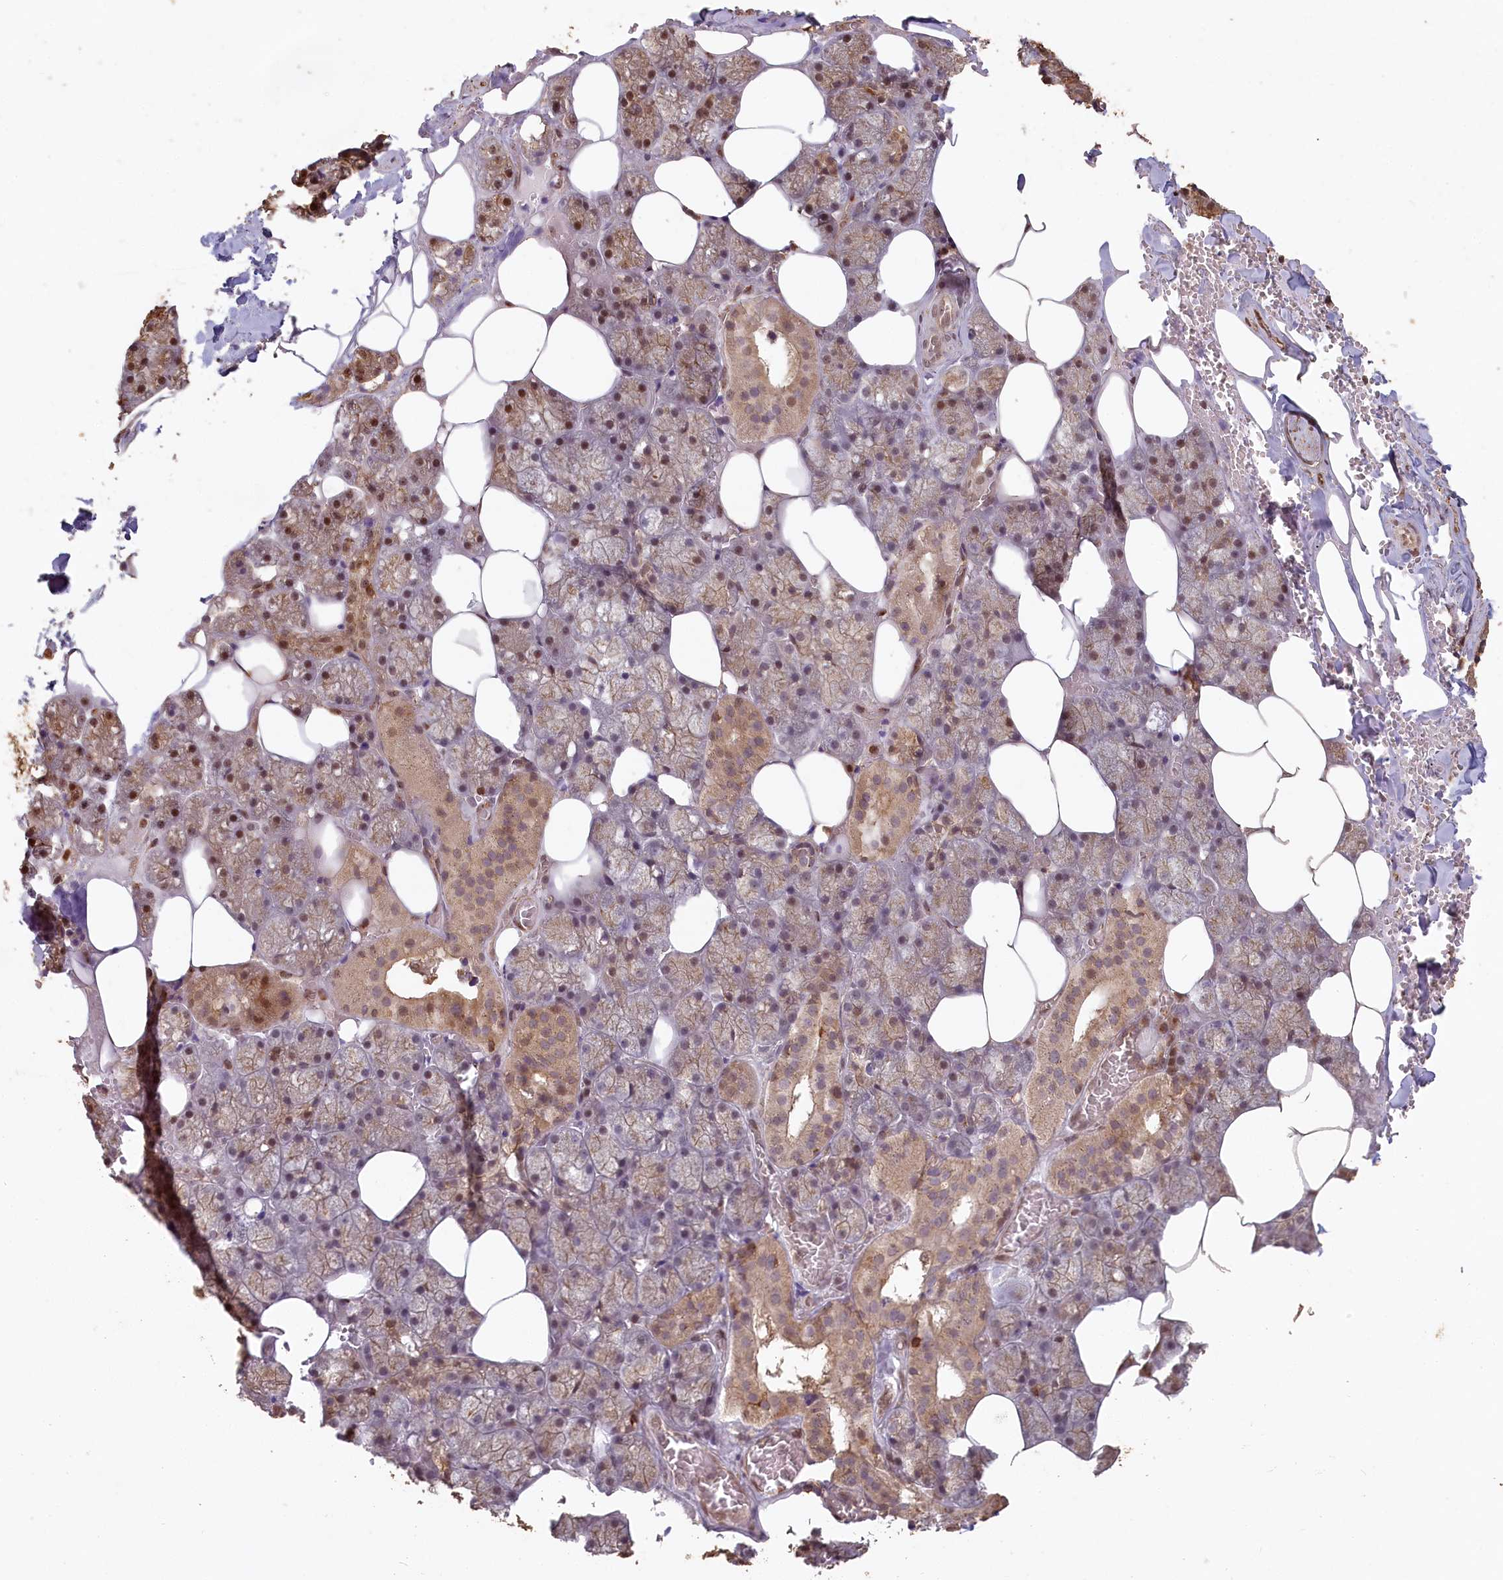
{"staining": {"intensity": "moderate", "quantity": ">75%", "location": "cytoplasmic/membranous,nuclear"}, "tissue": "salivary gland", "cell_type": "Glandular cells", "image_type": "normal", "snomed": [{"axis": "morphology", "description": "Normal tissue, NOS"}, {"axis": "topography", "description": "Salivary gland"}], "caption": "Salivary gland stained with immunohistochemistry exhibits moderate cytoplasmic/membranous,nuclear staining in about >75% of glandular cells. Using DAB (3,3'-diaminobenzidine) (brown) and hematoxylin (blue) stains, captured at high magnification using brightfield microscopy.", "gene": "MADD", "patient": {"sex": "male", "age": 62}}